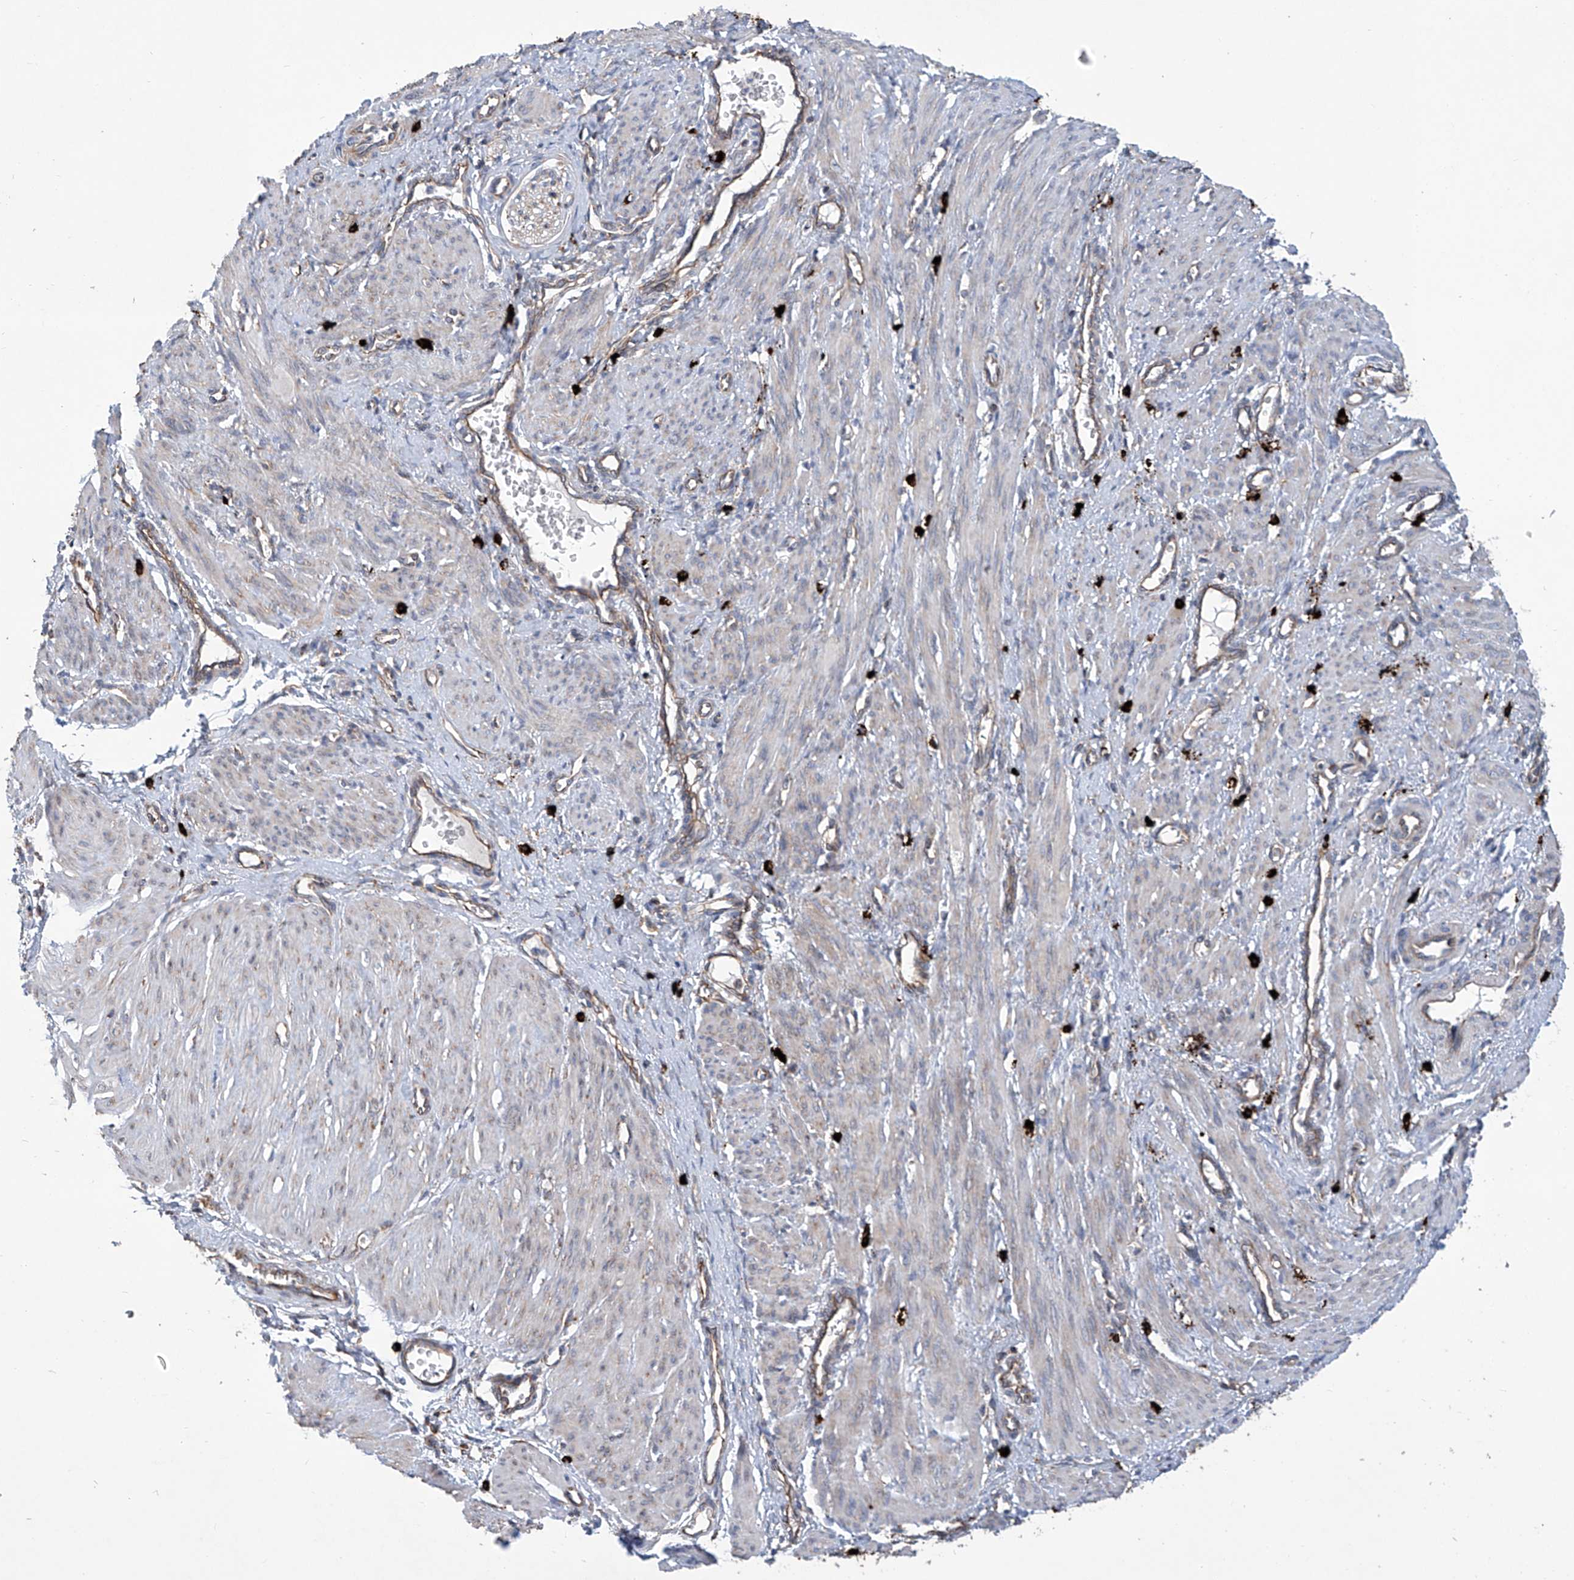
{"staining": {"intensity": "negative", "quantity": "none", "location": "none"}, "tissue": "smooth muscle", "cell_type": "Smooth muscle cells", "image_type": "normal", "snomed": [{"axis": "morphology", "description": "Normal tissue, NOS"}, {"axis": "topography", "description": "Endometrium"}], "caption": "Protein analysis of normal smooth muscle displays no significant staining in smooth muscle cells. (DAB (3,3'-diaminobenzidine) immunohistochemistry (IHC), high magnification).", "gene": "SENP2", "patient": {"sex": "female", "age": 33}}